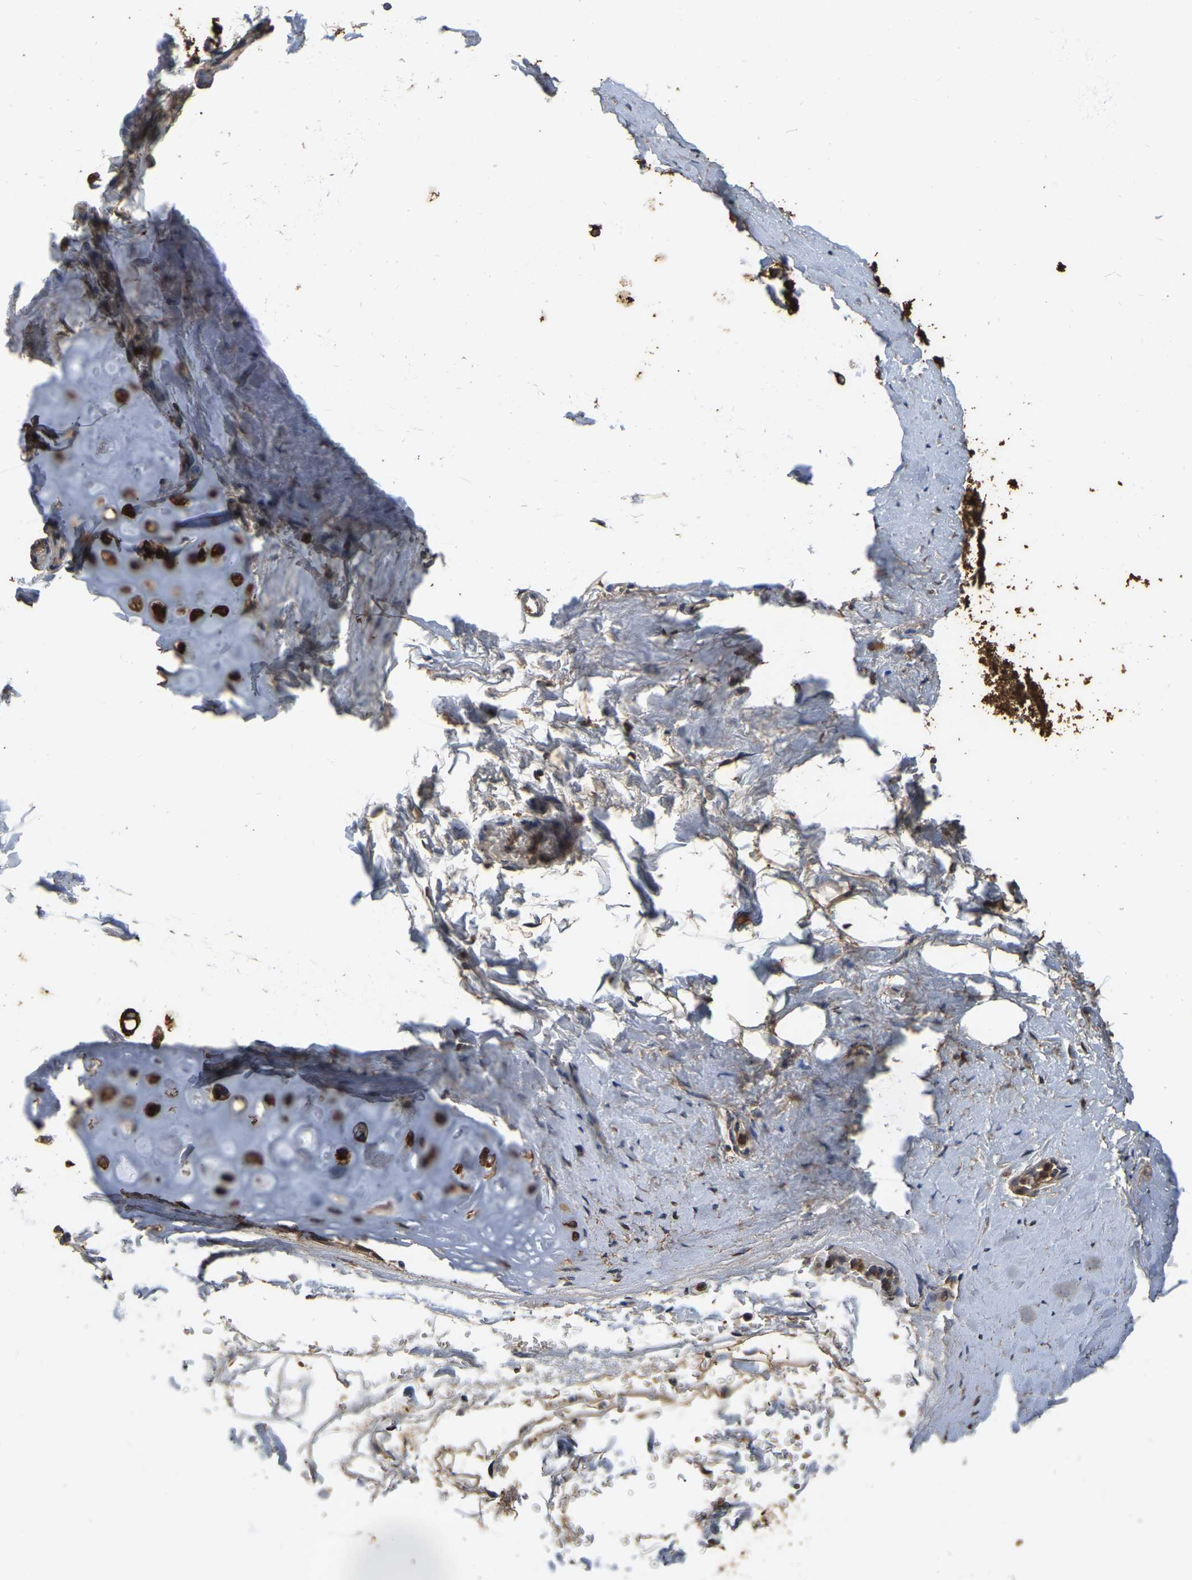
{"staining": {"intensity": "strong", "quantity": ">75%", "location": "cytoplasmic/membranous"}, "tissue": "adipose tissue", "cell_type": "Adipocytes", "image_type": "normal", "snomed": [{"axis": "morphology", "description": "Normal tissue, NOS"}, {"axis": "topography", "description": "Cartilage tissue"}, {"axis": "topography", "description": "Lung"}], "caption": "The image displays immunohistochemical staining of normal adipose tissue. There is strong cytoplasmic/membranous positivity is present in about >75% of adipocytes. (IHC, brightfield microscopy, high magnification).", "gene": "LDHB", "patient": {"sex": "female", "age": 77}}